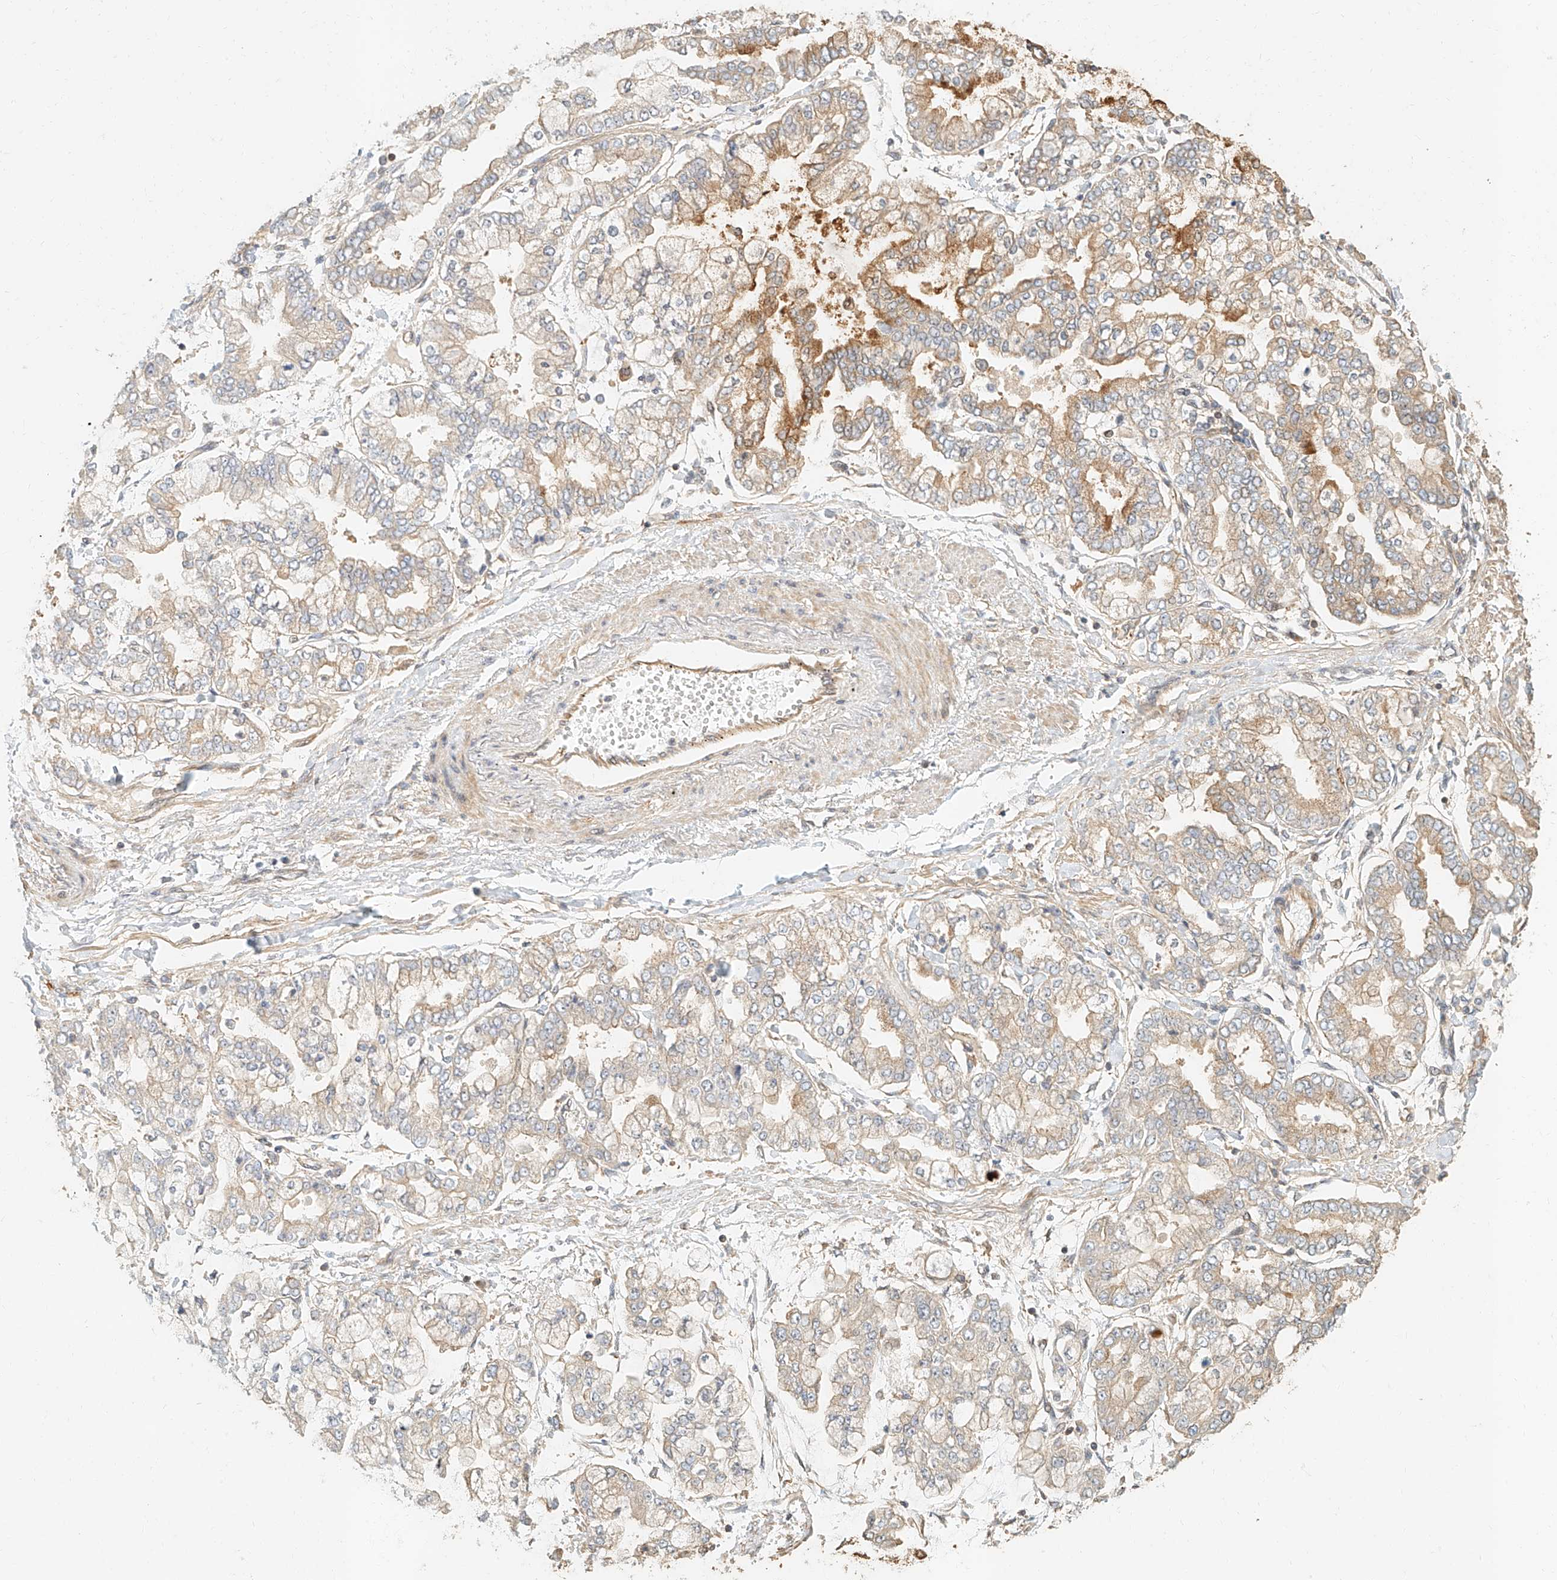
{"staining": {"intensity": "moderate", "quantity": "<25%", "location": "cytoplasmic/membranous"}, "tissue": "stomach cancer", "cell_type": "Tumor cells", "image_type": "cancer", "snomed": [{"axis": "morphology", "description": "Normal tissue, NOS"}, {"axis": "morphology", "description": "Adenocarcinoma, NOS"}, {"axis": "topography", "description": "Stomach, upper"}, {"axis": "topography", "description": "Stomach"}], "caption": "Immunohistochemistry of human stomach cancer (adenocarcinoma) shows low levels of moderate cytoplasmic/membranous positivity in approximately <25% of tumor cells.", "gene": "NAP1L1", "patient": {"sex": "male", "age": 76}}